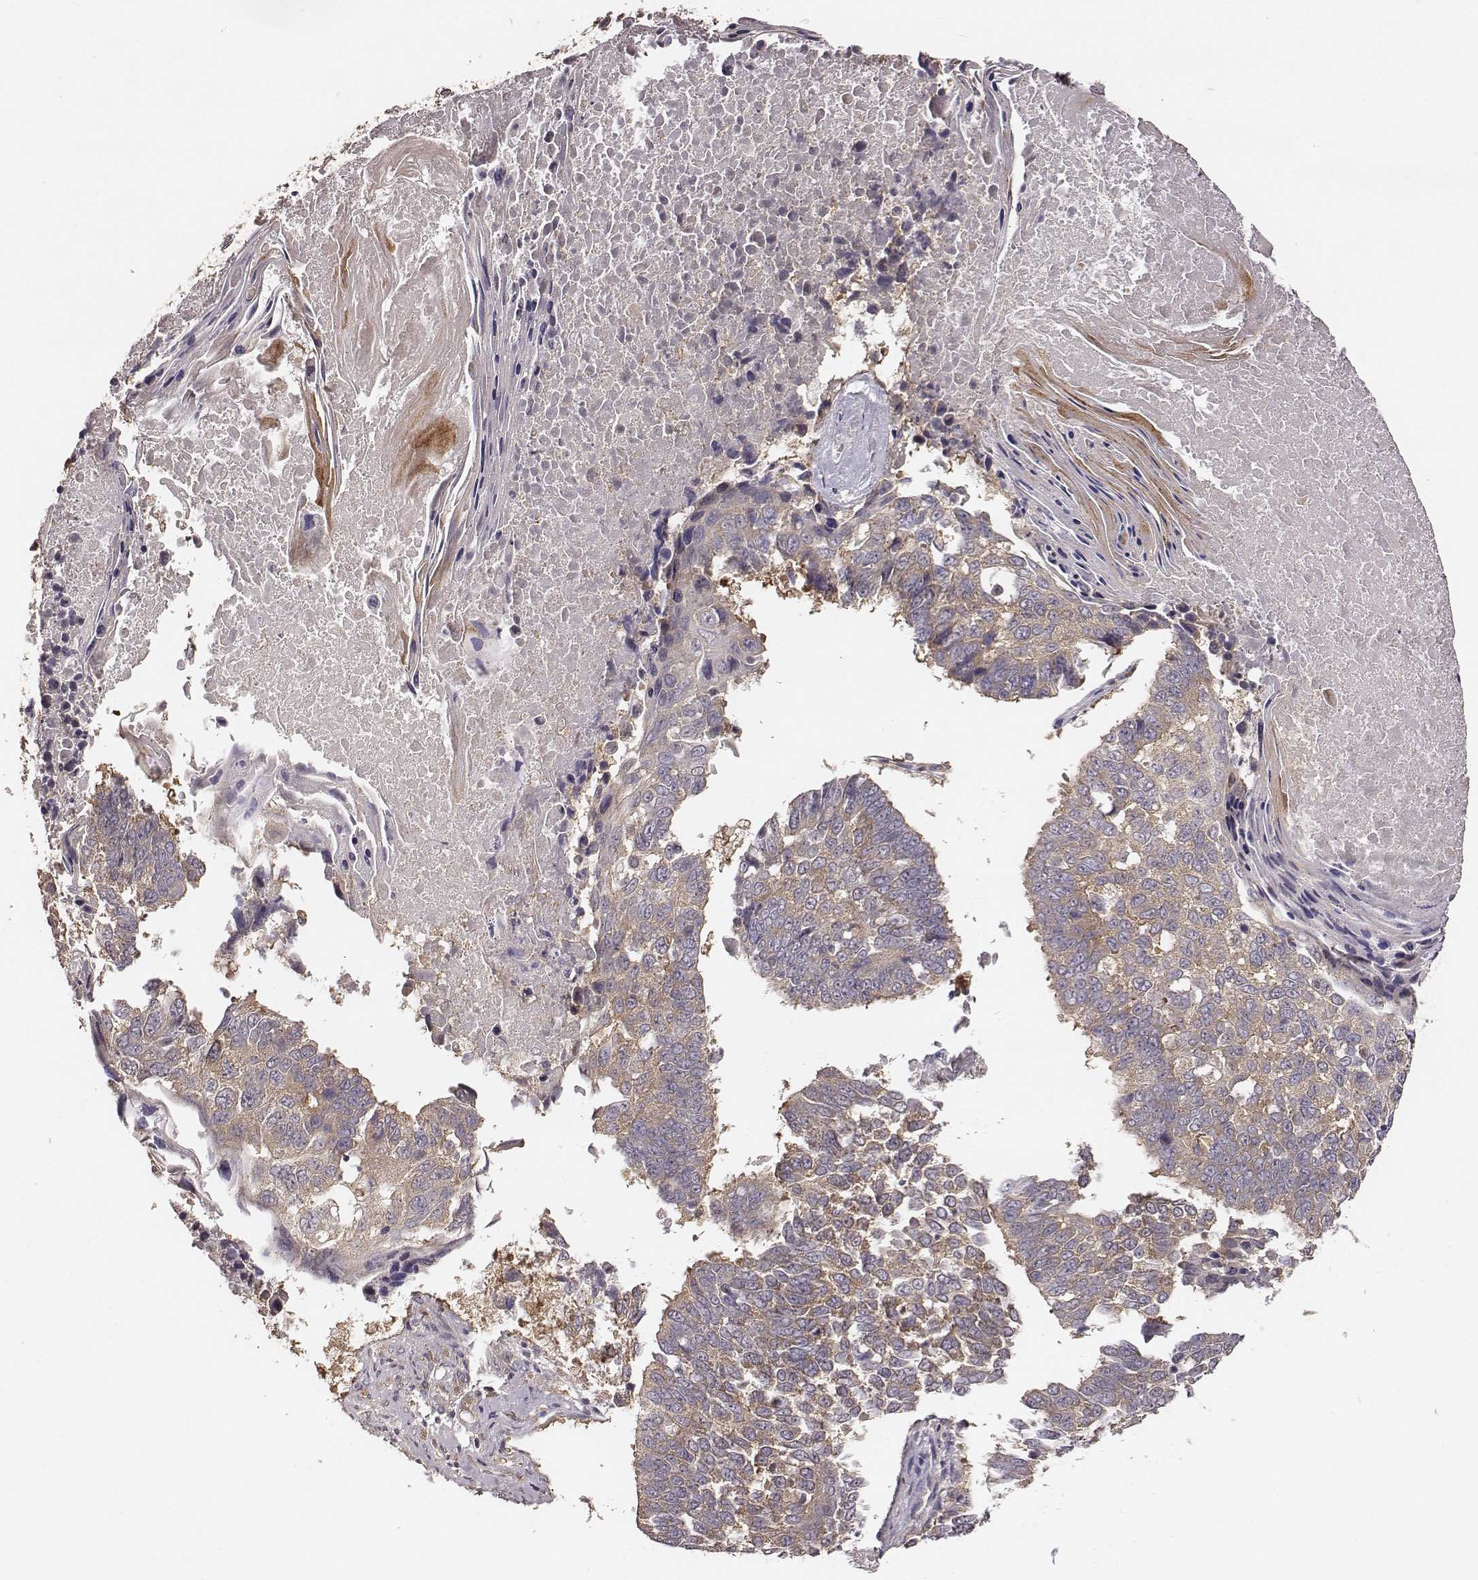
{"staining": {"intensity": "weak", "quantity": ">75%", "location": "cytoplasmic/membranous"}, "tissue": "lung cancer", "cell_type": "Tumor cells", "image_type": "cancer", "snomed": [{"axis": "morphology", "description": "Squamous cell carcinoma, NOS"}, {"axis": "topography", "description": "Lung"}], "caption": "Tumor cells demonstrate low levels of weak cytoplasmic/membranous staining in about >75% of cells in lung cancer (squamous cell carcinoma).", "gene": "VPS26A", "patient": {"sex": "male", "age": 73}}